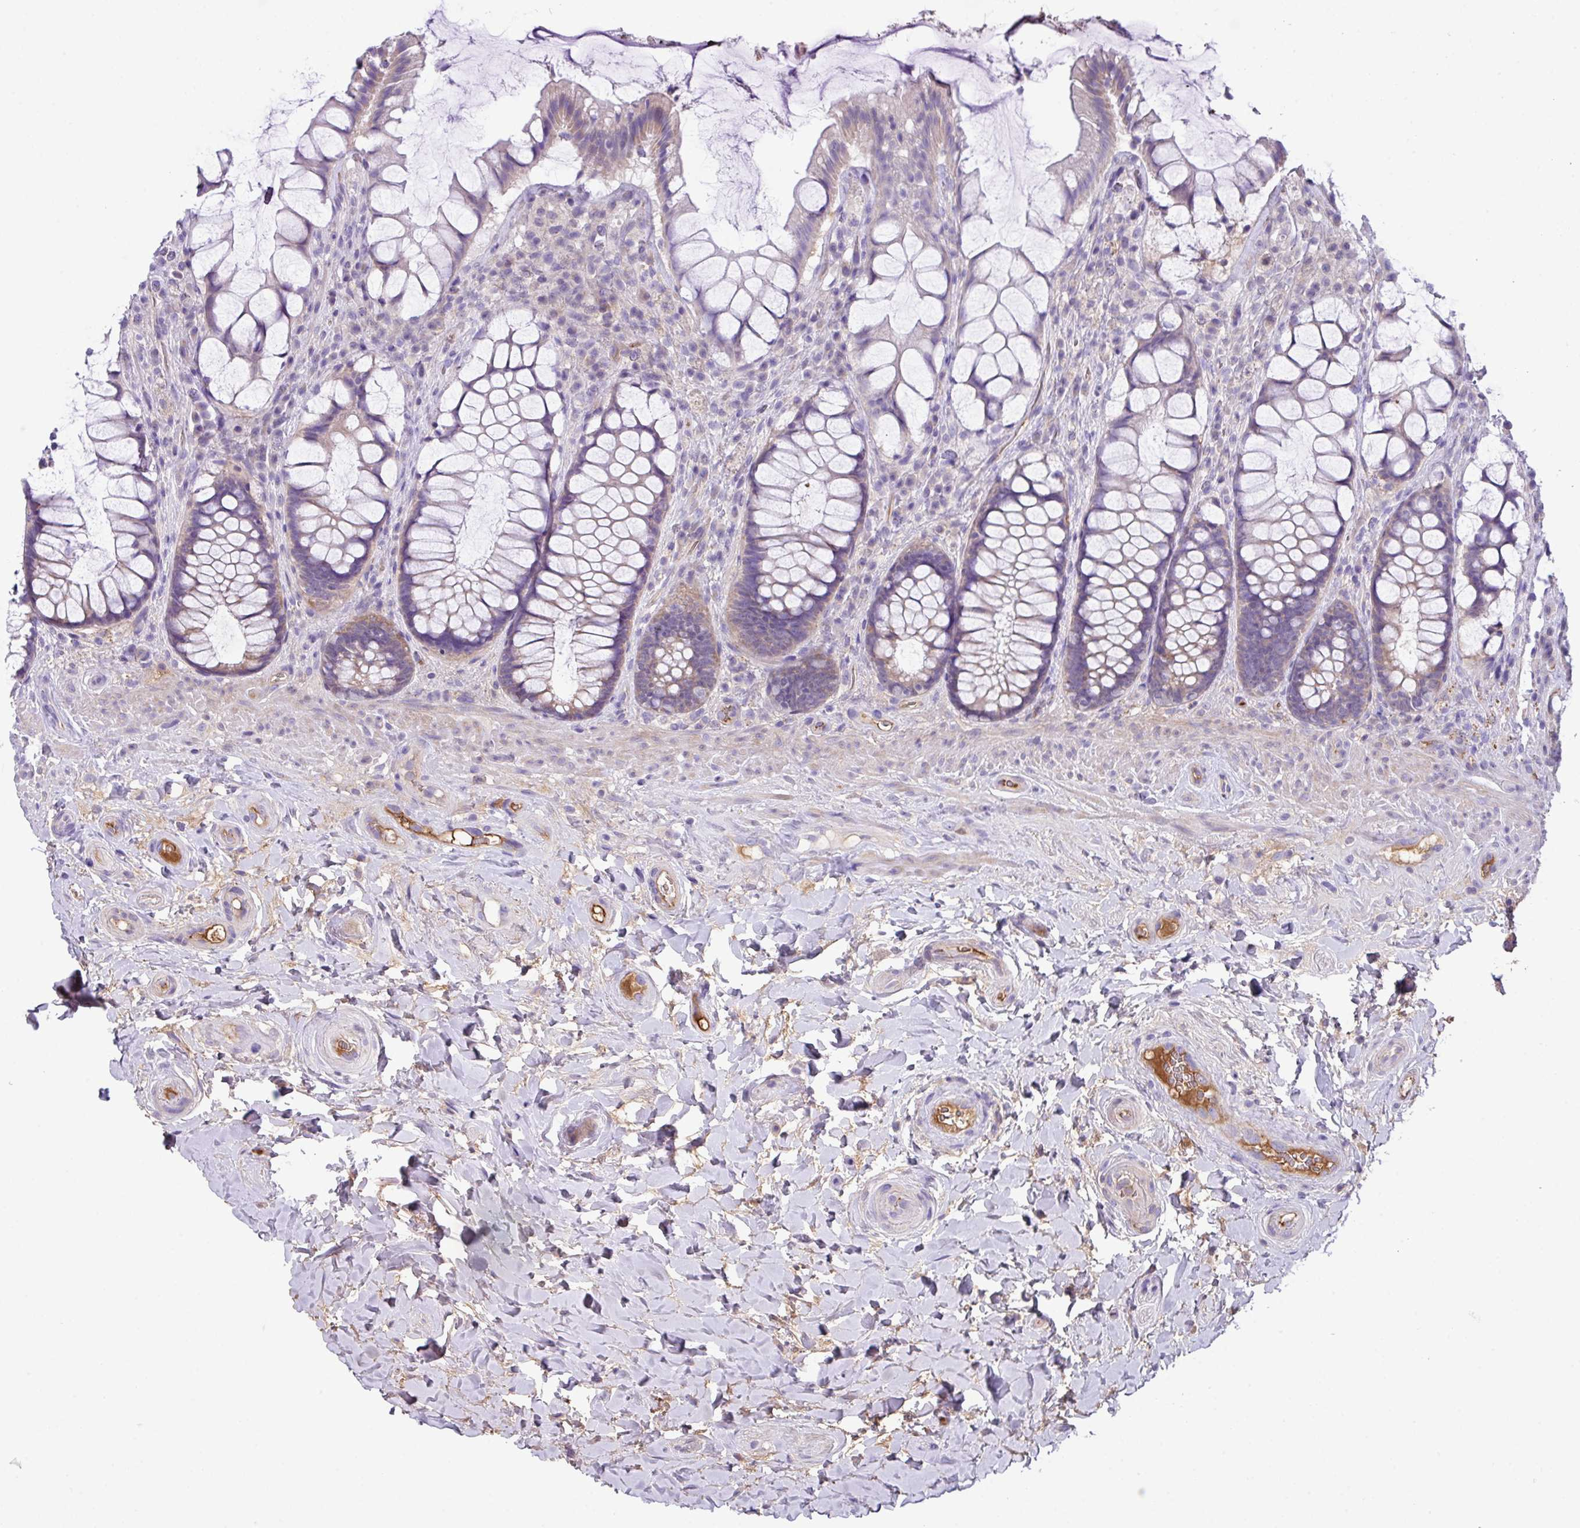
{"staining": {"intensity": "weak", "quantity": "25%-75%", "location": "cytoplasmic/membranous"}, "tissue": "rectum", "cell_type": "Glandular cells", "image_type": "normal", "snomed": [{"axis": "morphology", "description": "Normal tissue, NOS"}, {"axis": "topography", "description": "Rectum"}], "caption": "A brown stain highlights weak cytoplasmic/membranous staining of a protein in glandular cells of unremarkable human rectum. Immunohistochemistry stains the protein in brown and the nuclei are stained blue.", "gene": "DNAL1", "patient": {"sex": "female", "age": 58}}